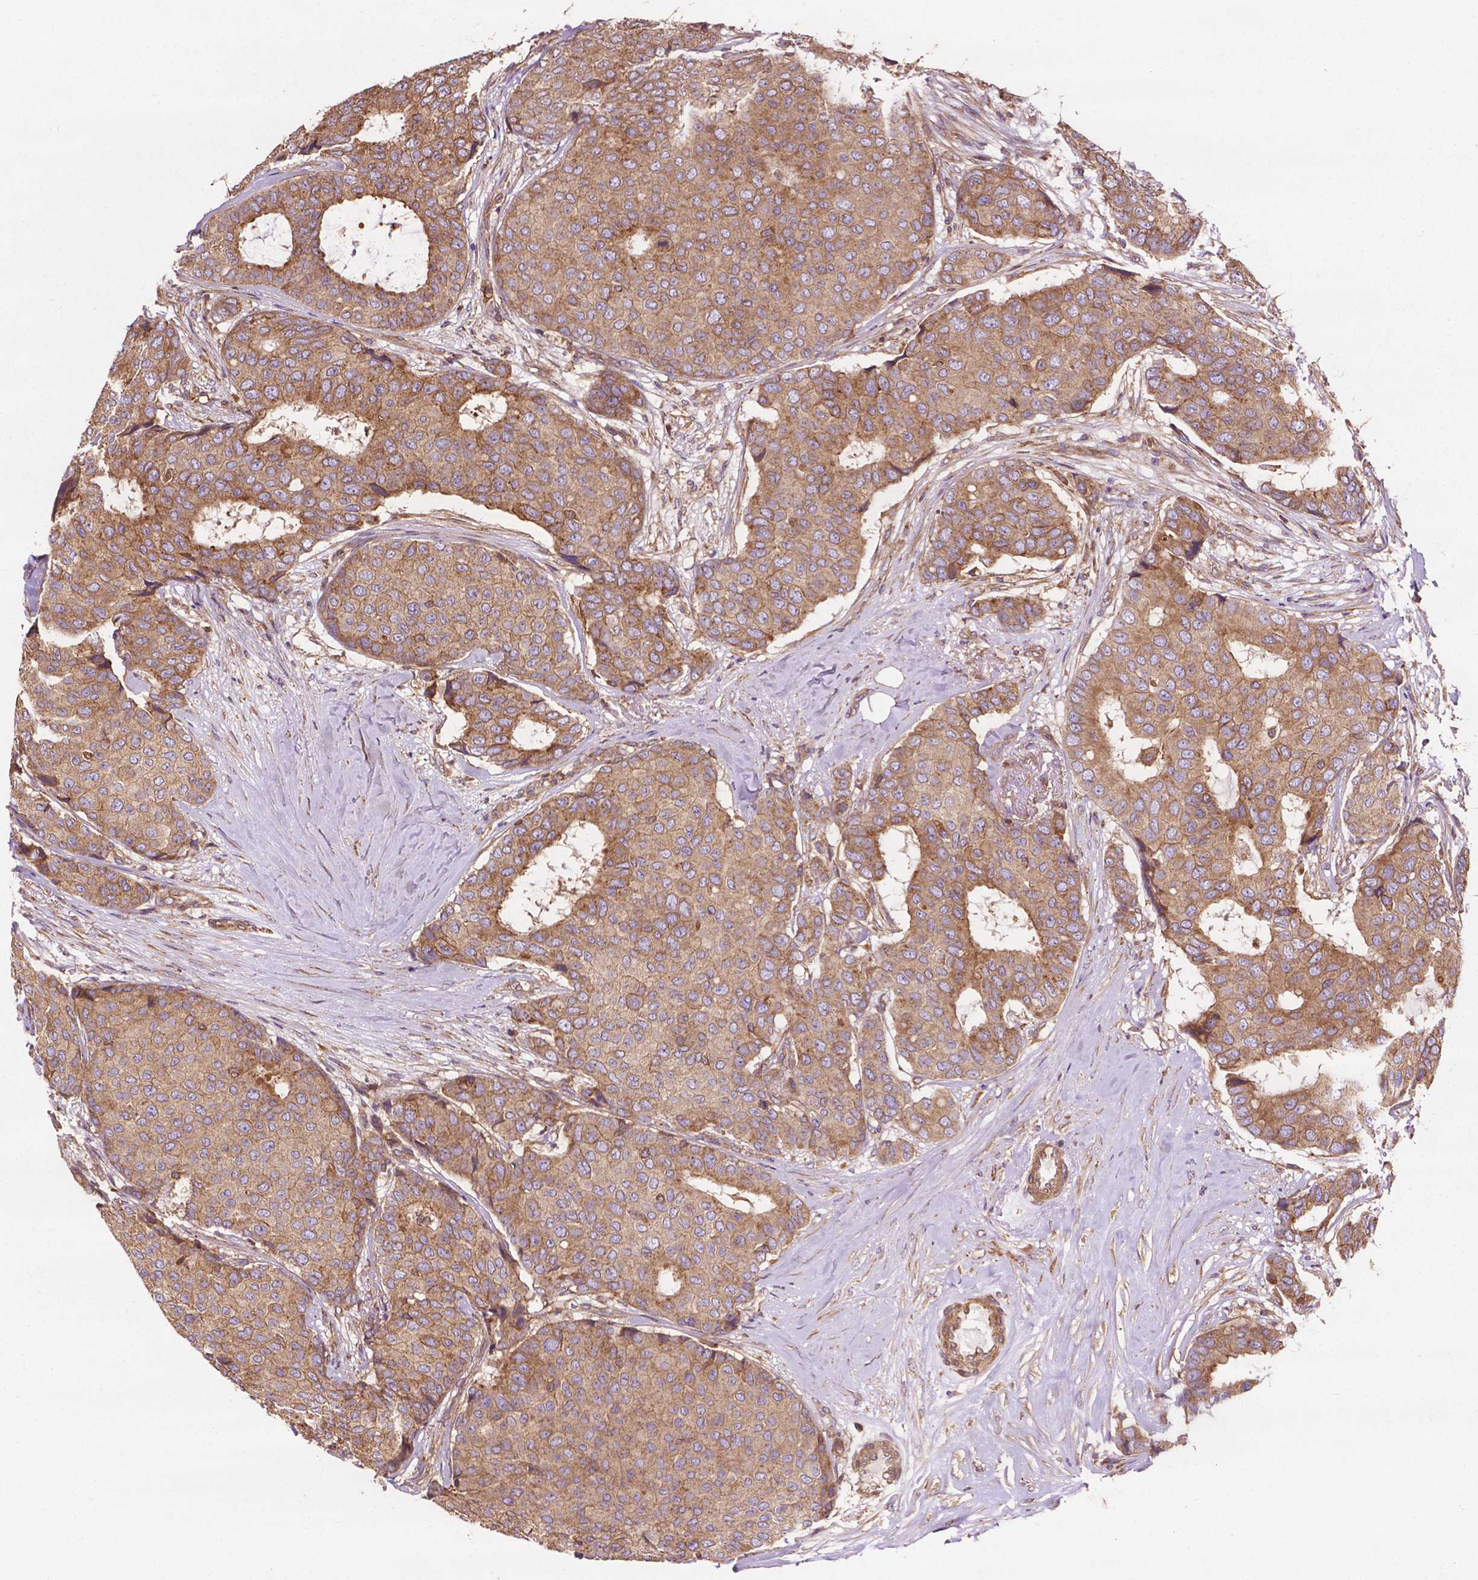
{"staining": {"intensity": "moderate", "quantity": ">75%", "location": "cytoplasmic/membranous"}, "tissue": "breast cancer", "cell_type": "Tumor cells", "image_type": "cancer", "snomed": [{"axis": "morphology", "description": "Duct carcinoma"}, {"axis": "topography", "description": "Breast"}], "caption": "About >75% of tumor cells in breast cancer demonstrate moderate cytoplasmic/membranous protein staining as visualized by brown immunohistochemical staining.", "gene": "CCDC71L", "patient": {"sex": "female", "age": 75}}